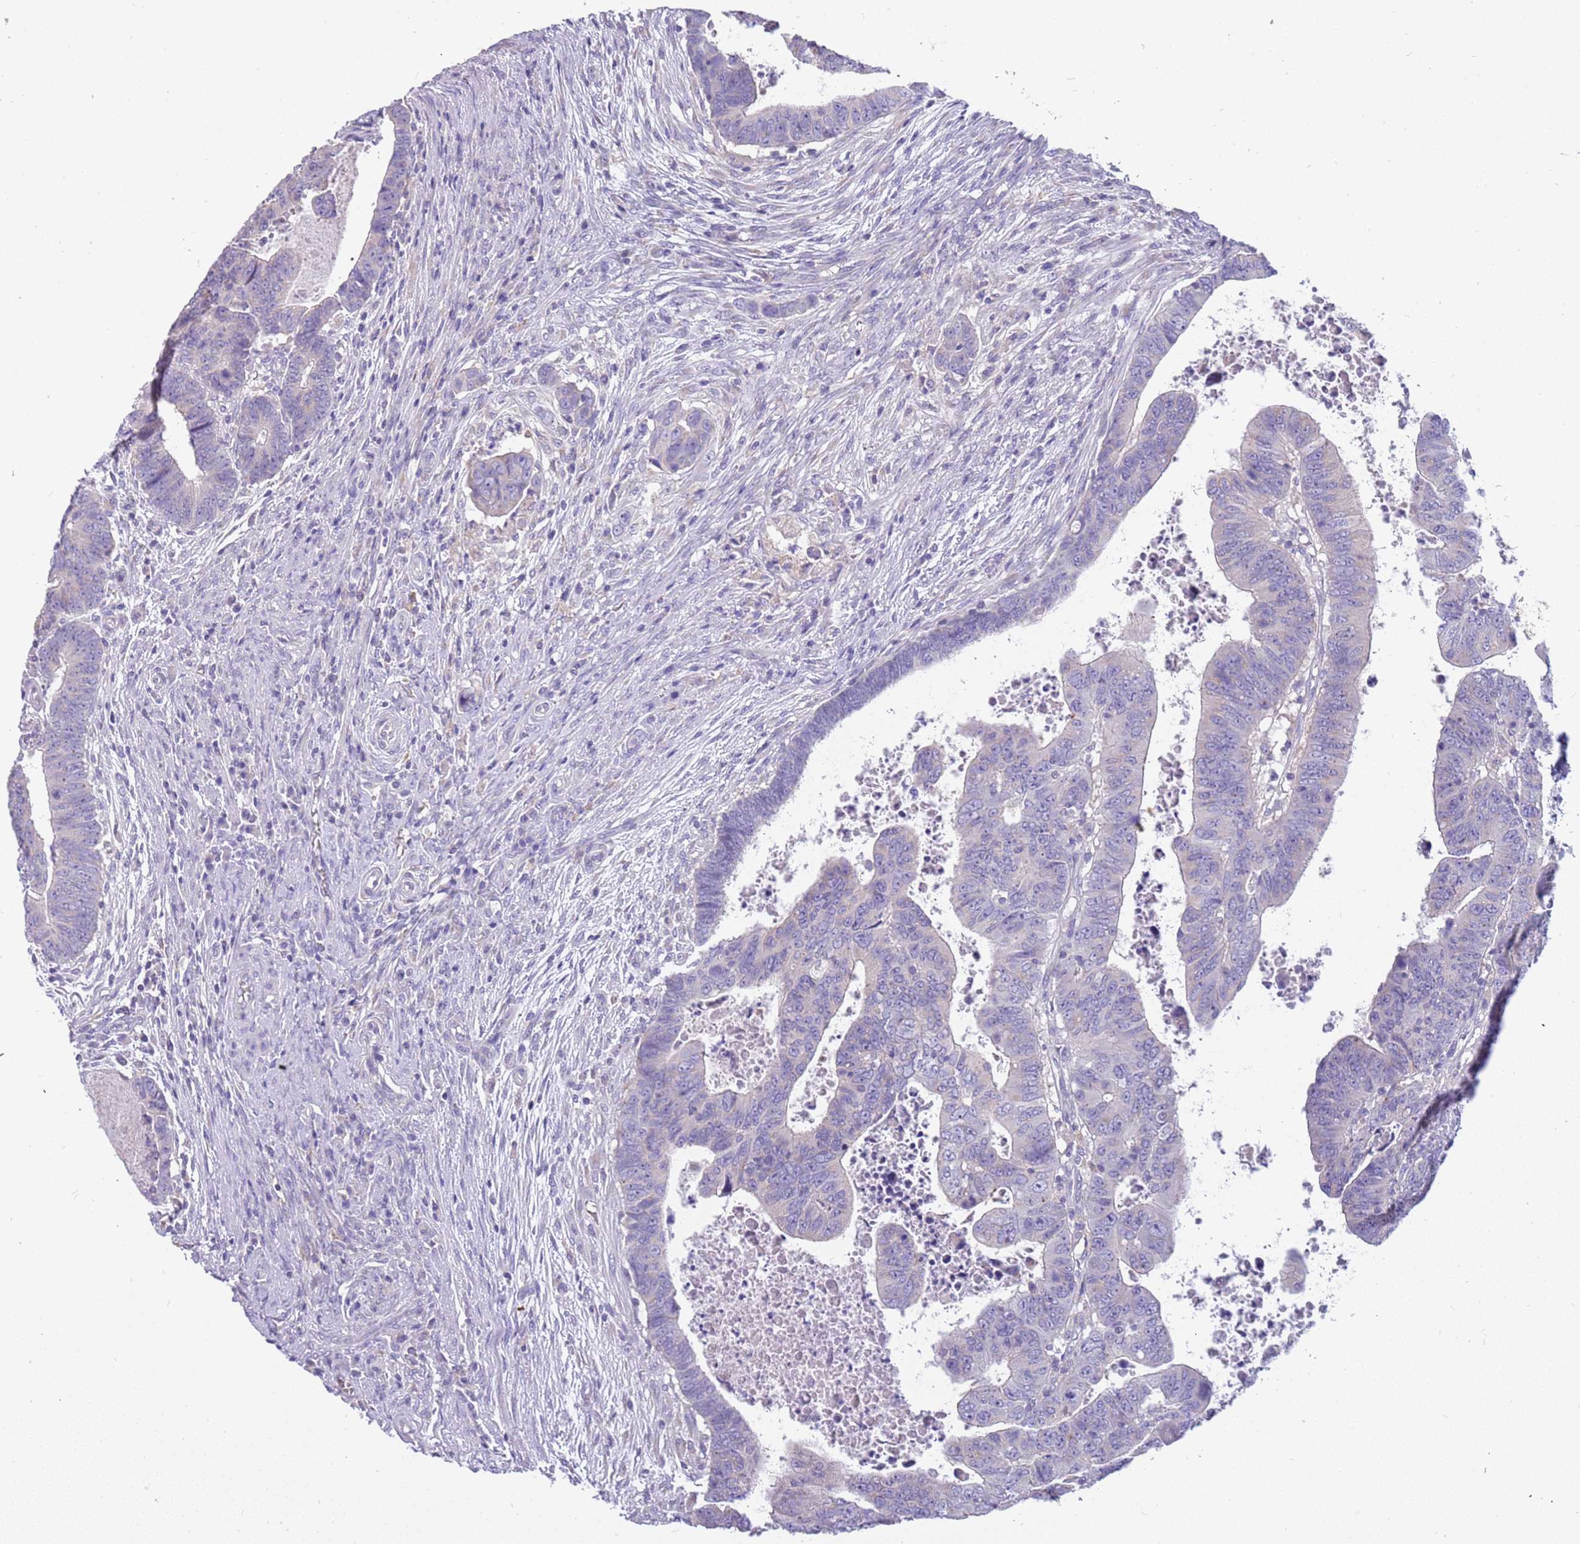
{"staining": {"intensity": "negative", "quantity": "none", "location": "none"}, "tissue": "colorectal cancer", "cell_type": "Tumor cells", "image_type": "cancer", "snomed": [{"axis": "morphology", "description": "Normal tissue, NOS"}, {"axis": "morphology", "description": "Adenocarcinoma, NOS"}, {"axis": "topography", "description": "Rectum"}], "caption": "The image demonstrates no staining of tumor cells in colorectal adenocarcinoma.", "gene": "RHCG", "patient": {"sex": "female", "age": 65}}